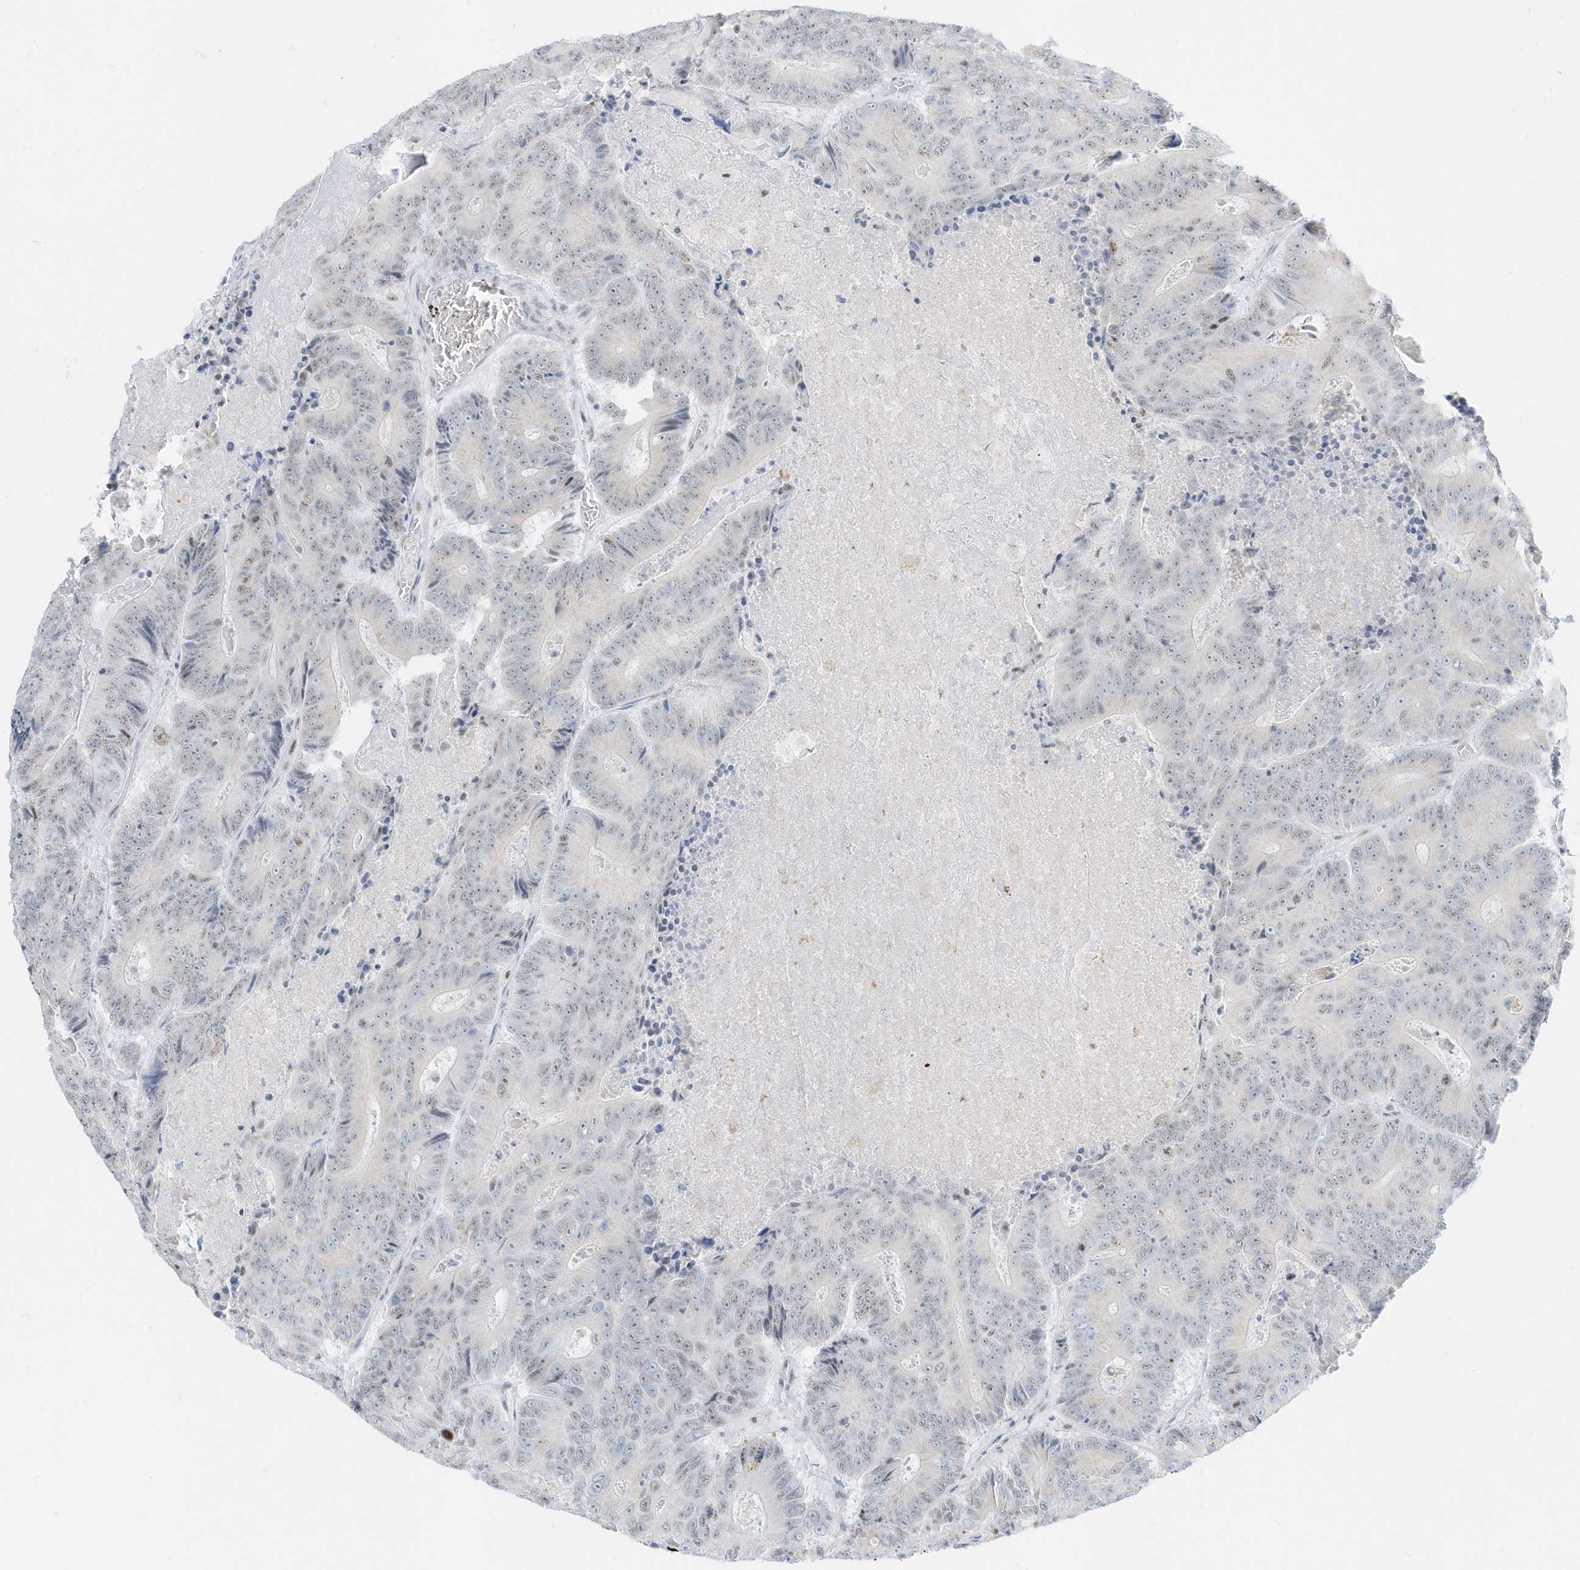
{"staining": {"intensity": "weak", "quantity": "25%-75%", "location": "nuclear"}, "tissue": "colorectal cancer", "cell_type": "Tumor cells", "image_type": "cancer", "snomed": [{"axis": "morphology", "description": "Adenocarcinoma, NOS"}, {"axis": "topography", "description": "Colon"}], "caption": "The immunohistochemical stain labels weak nuclear expression in tumor cells of colorectal adenocarcinoma tissue.", "gene": "PLEKHN1", "patient": {"sex": "male", "age": 83}}